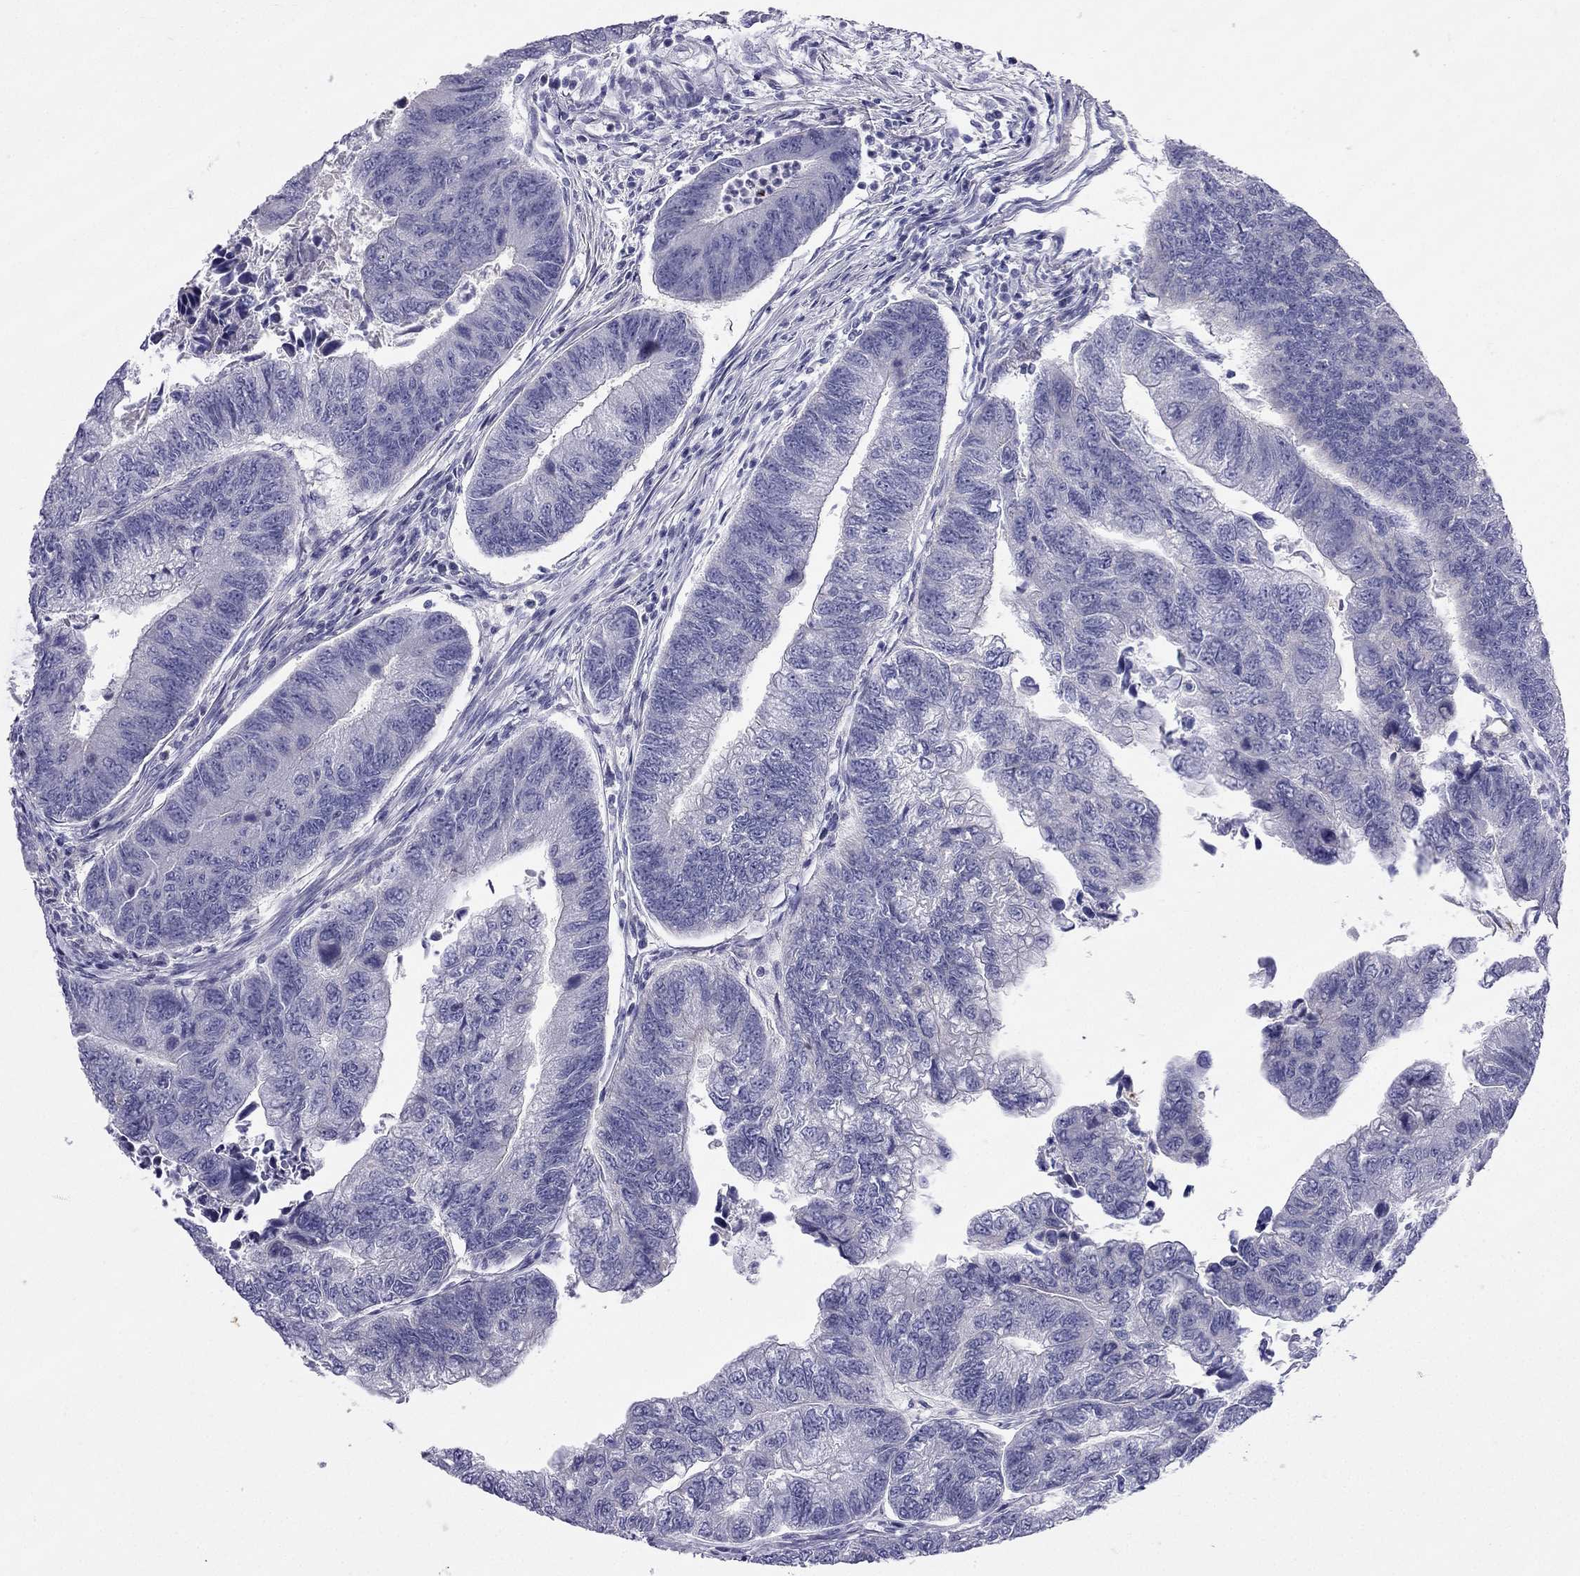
{"staining": {"intensity": "negative", "quantity": "none", "location": "none"}, "tissue": "colorectal cancer", "cell_type": "Tumor cells", "image_type": "cancer", "snomed": [{"axis": "morphology", "description": "Adenocarcinoma, NOS"}, {"axis": "topography", "description": "Colon"}], "caption": "Immunohistochemistry (IHC) of human colorectal adenocarcinoma displays no staining in tumor cells.", "gene": "GJA8", "patient": {"sex": "female", "age": 65}}